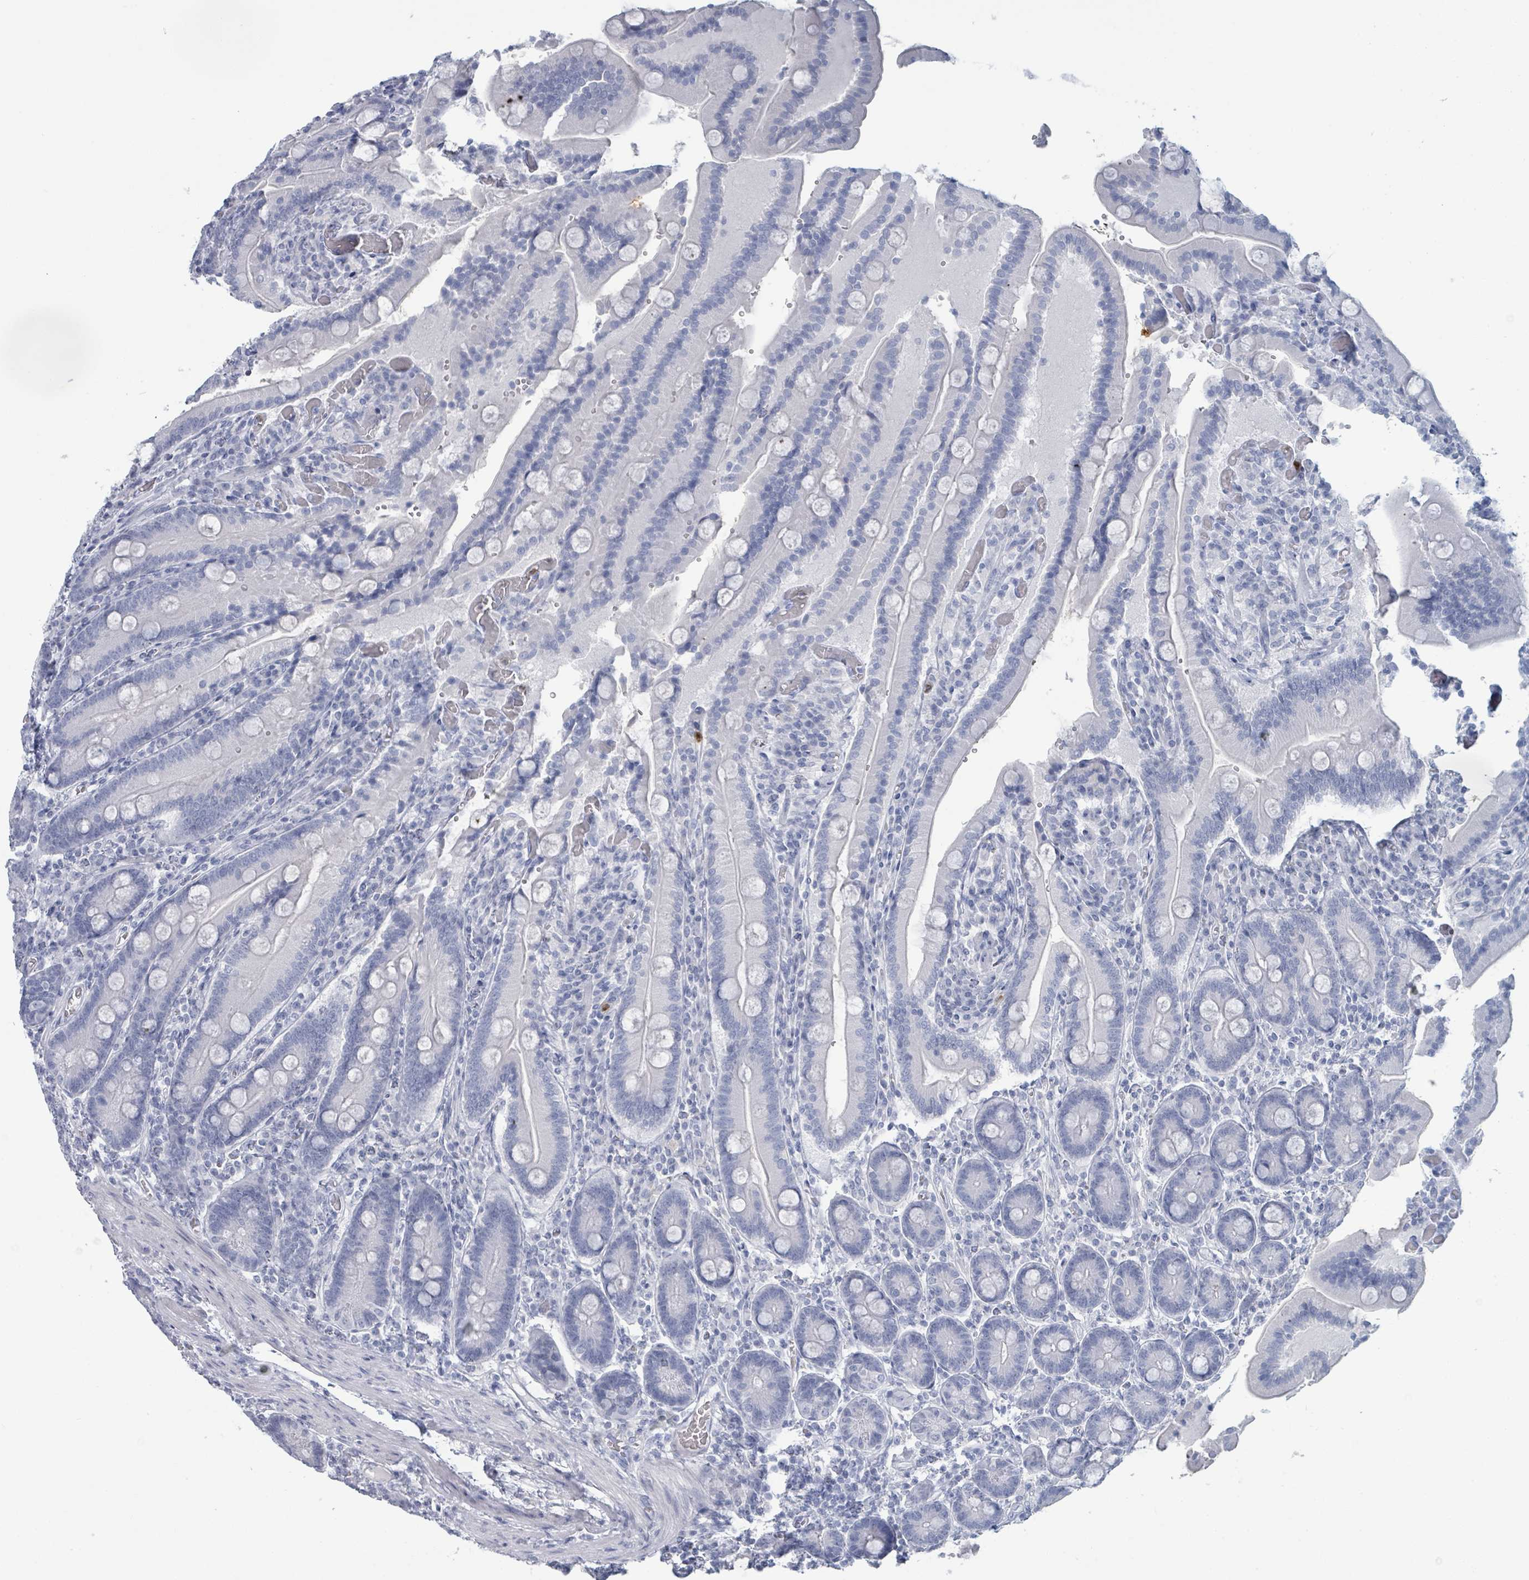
{"staining": {"intensity": "negative", "quantity": "none", "location": "none"}, "tissue": "duodenum", "cell_type": "Glandular cells", "image_type": "normal", "snomed": [{"axis": "morphology", "description": "Normal tissue, NOS"}, {"axis": "topography", "description": "Duodenum"}], "caption": "Immunohistochemistry image of unremarkable duodenum: human duodenum stained with DAB displays no significant protein positivity in glandular cells.", "gene": "DEFA4", "patient": {"sex": "female", "age": 62}}